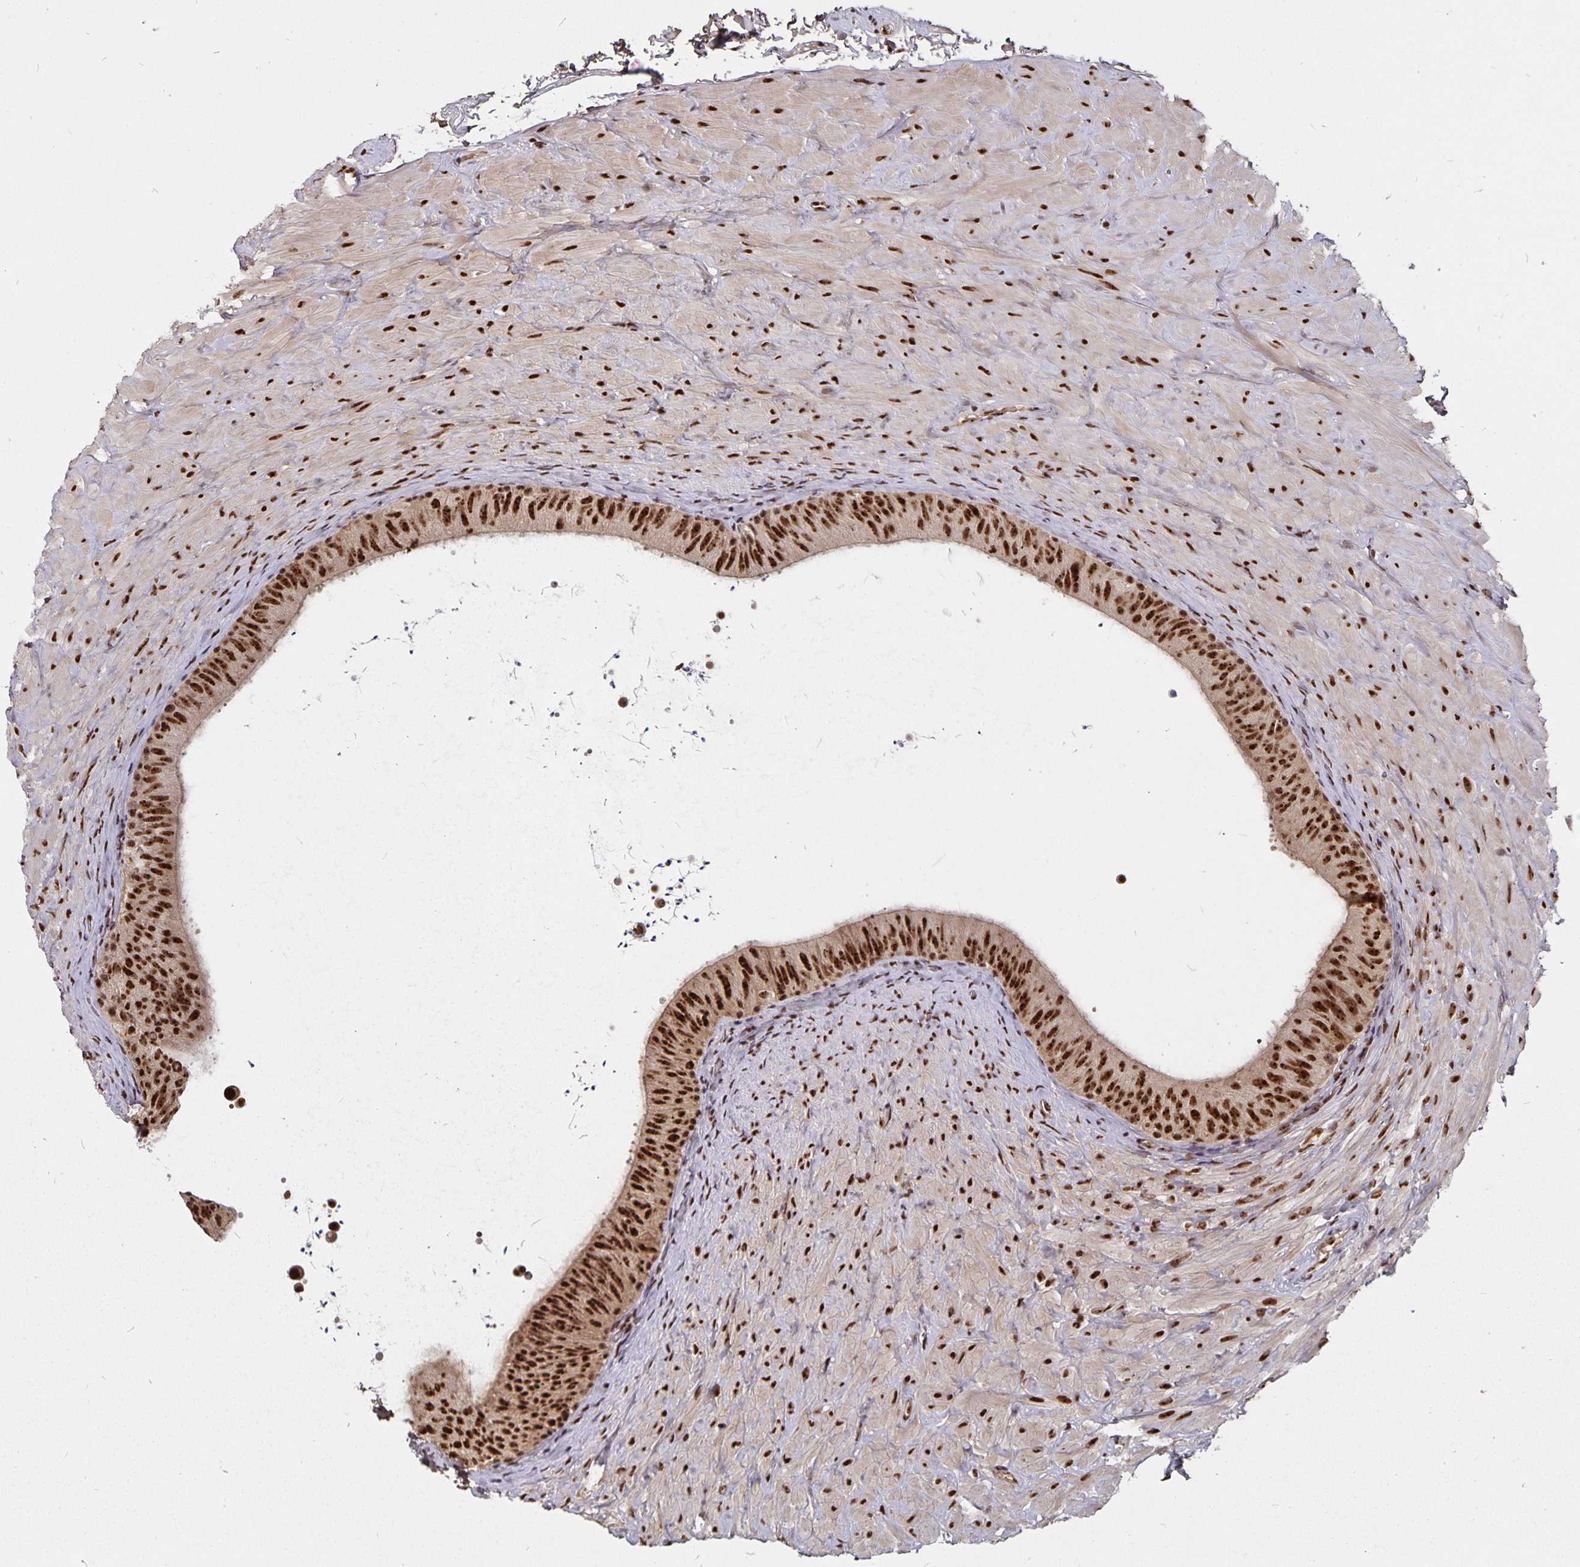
{"staining": {"intensity": "strong", "quantity": ">75%", "location": "nuclear"}, "tissue": "epididymis", "cell_type": "Glandular cells", "image_type": "normal", "snomed": [{"axis": "morphology", "description": "Normal tissue, NOS"}, {"axis": "topography", "description": "Epididymis, spermatic cord, NOS"}, {"axis": "topography", "description": "Epididymis"}], "caption": "An IHC histopathology image of unremarkable tissue is shown. Protein staining in brown shows strong nuclear positivity in epididymis within glandular cells.", "gene": "LAS1L", "patient": {"sex": "male", "age": 31}}